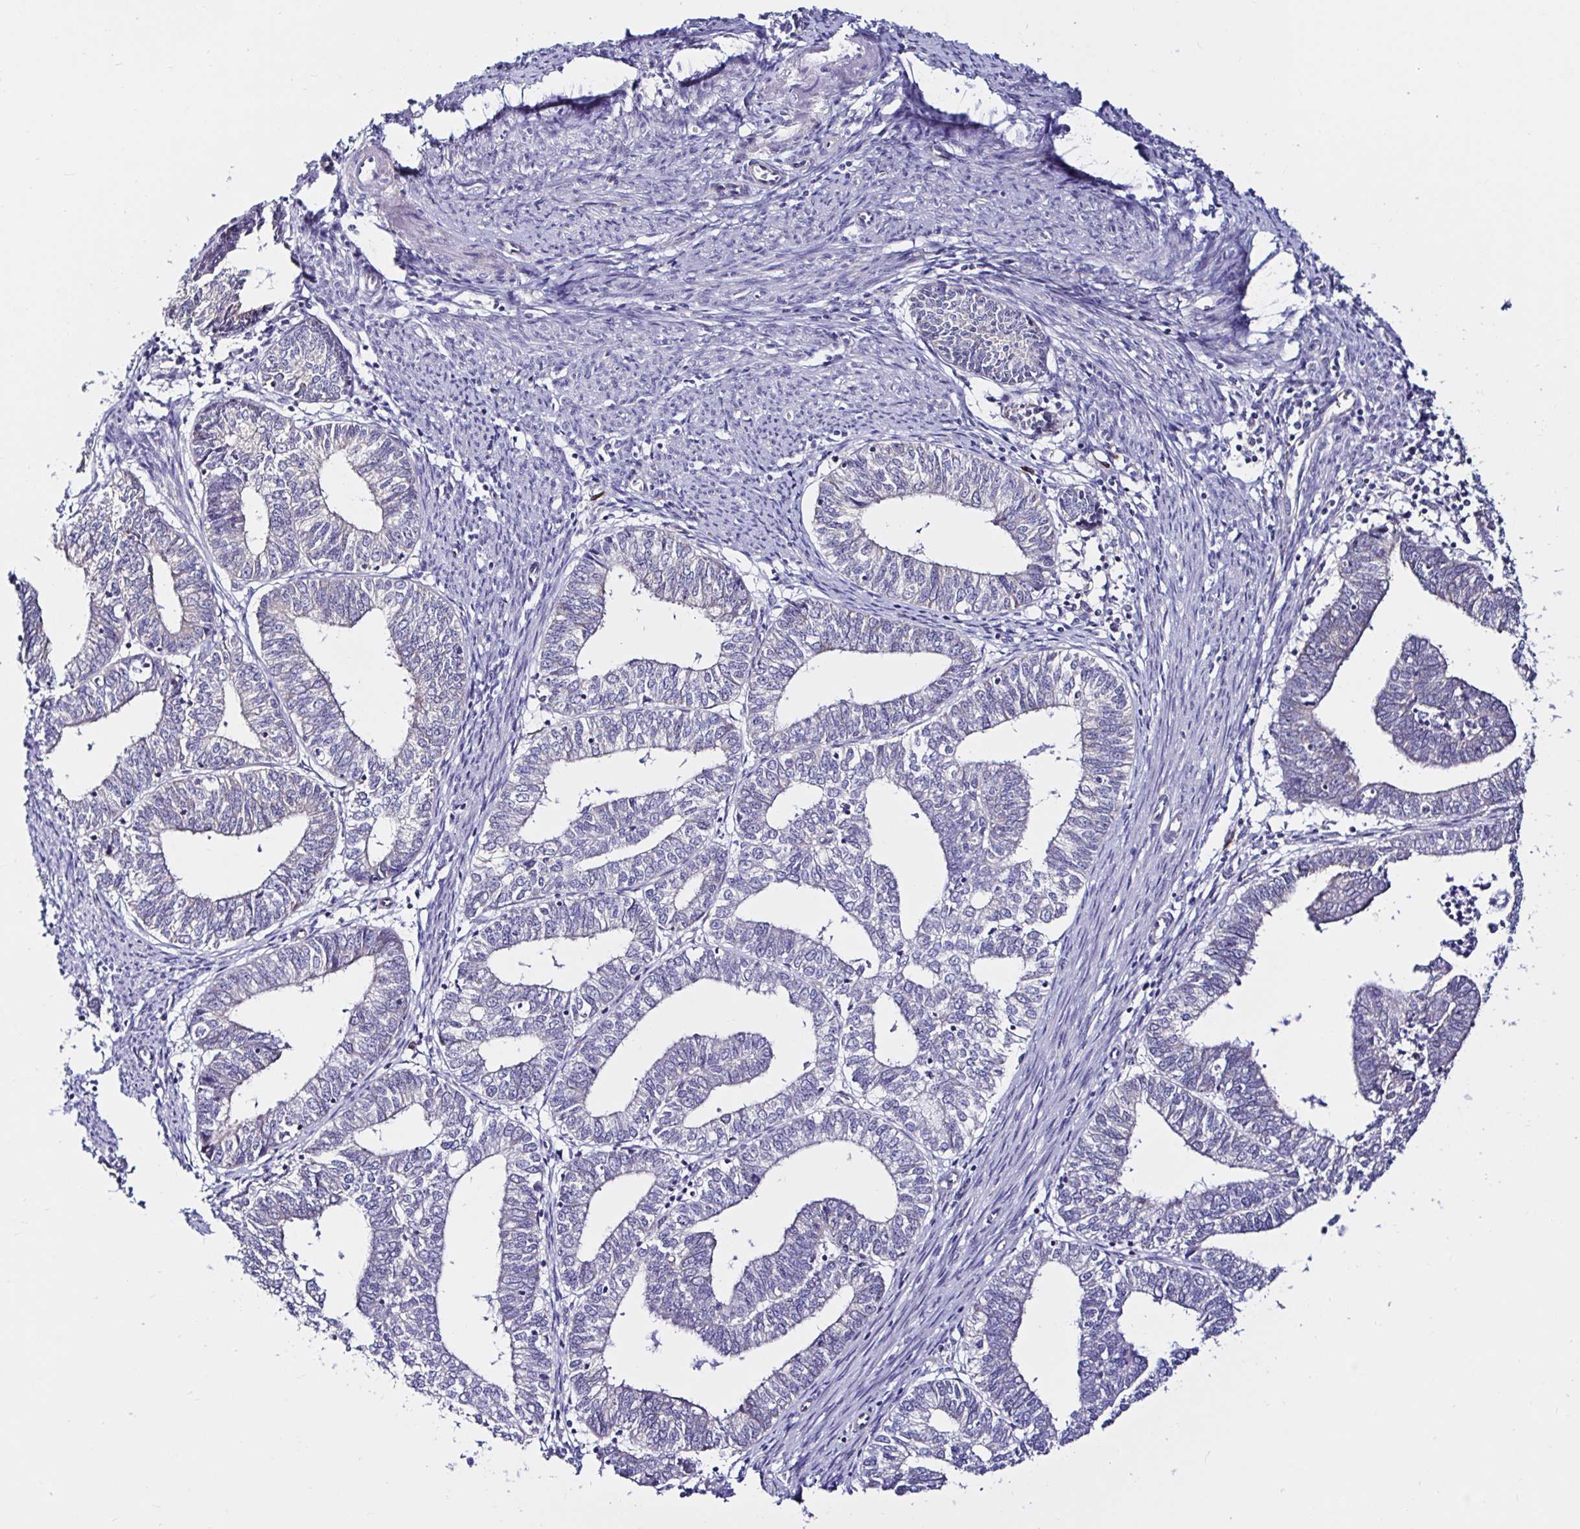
{"staining": {"intensity": "negative", "quantity": "none", "location": "none"}, "tissue": "endometrial cancer", "cell_type": "Tumor cells", "image_type": "cancer", "snomed": [{"axis": "morphology", "description": "Adenocarcinoma, NOS"}, {"axis": "topography", "description": "Endometrium"}], "caption": "Histopathology image shows no protein expression in tumor cells of endometrial adenocarcinoma tissue.", "gene": "VSIG2", "patient": {"sex": "female", "age": 61}}